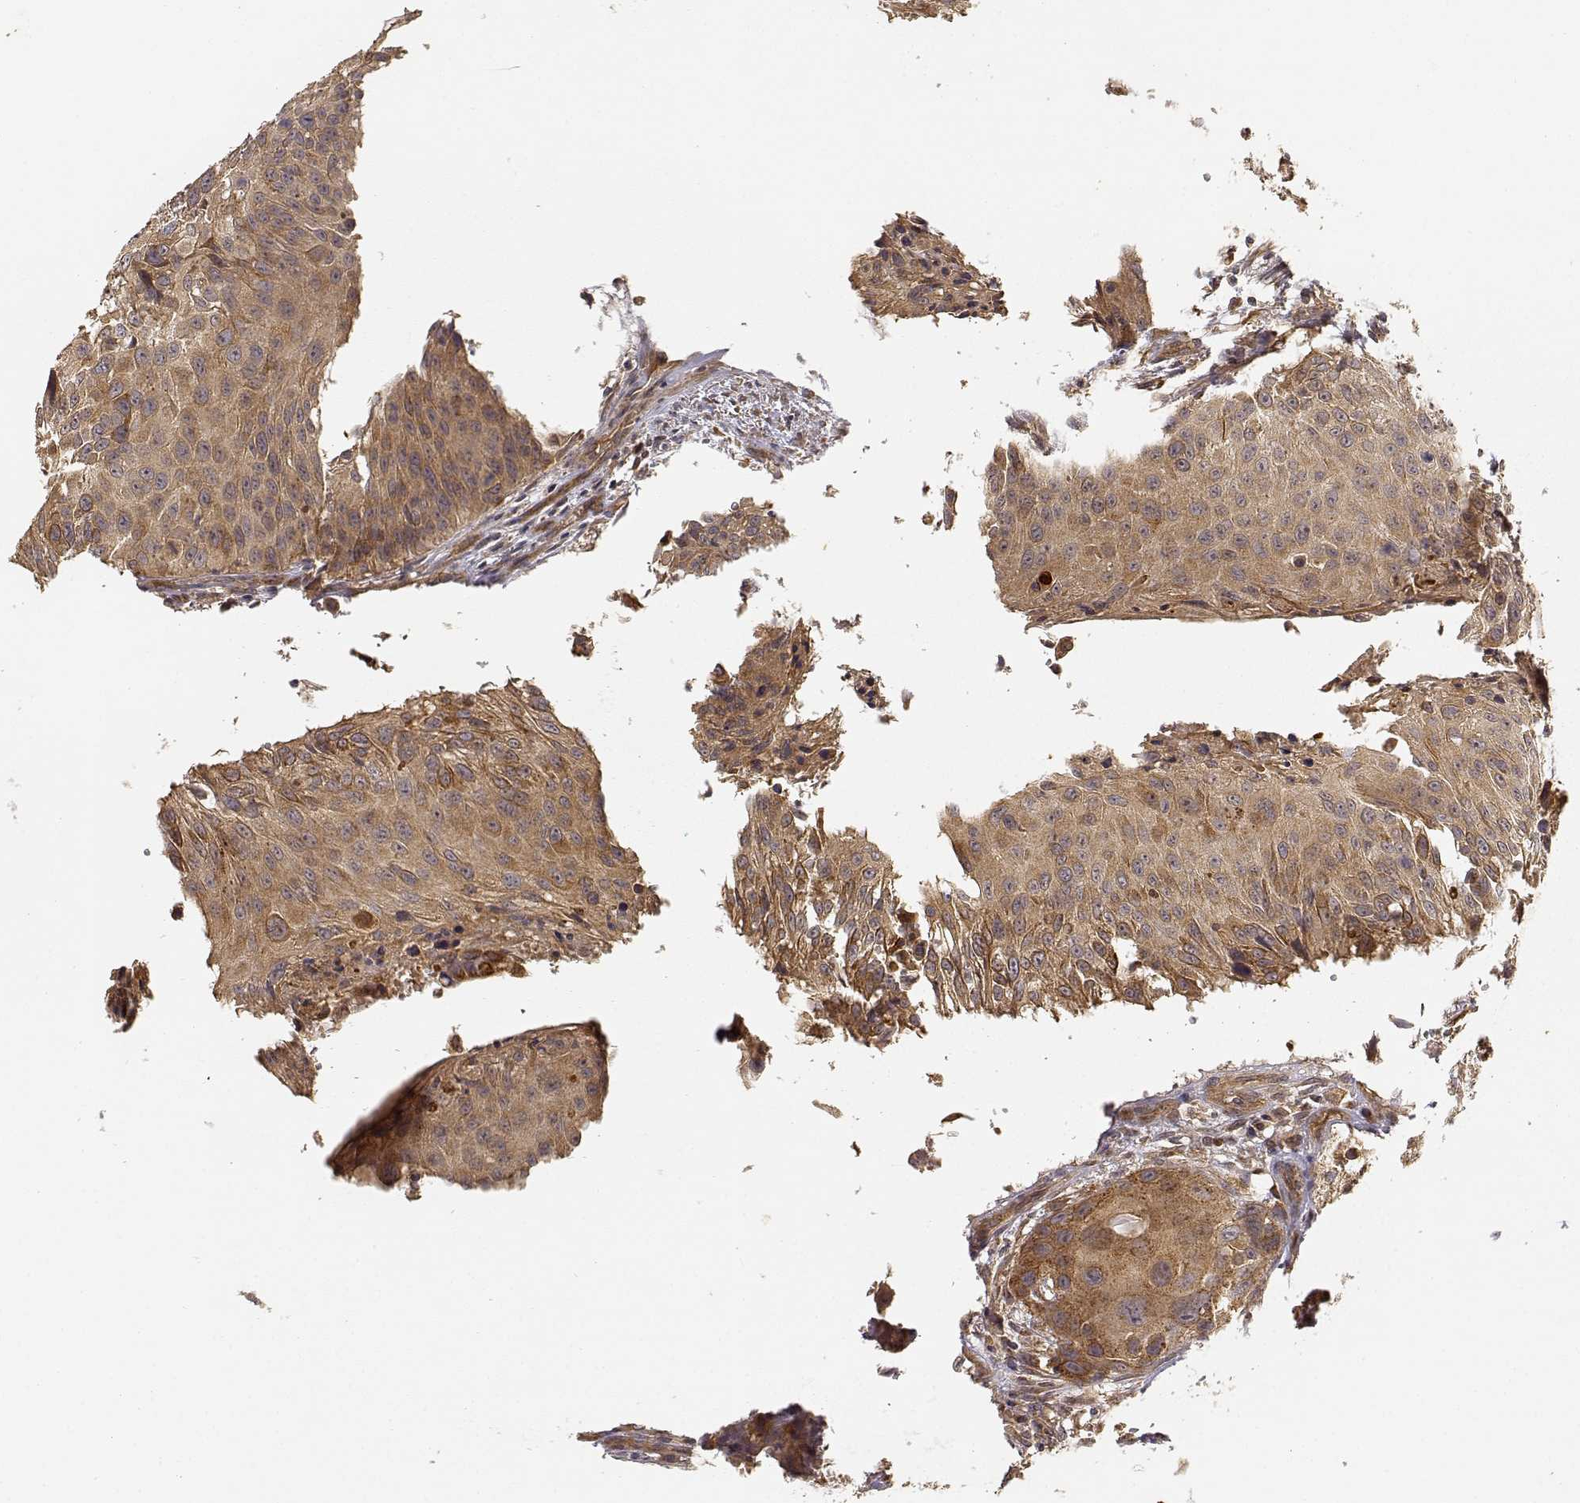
{"staining": {"intensity": "moderate", "quantity": ">75%", "location": "cytoplasmic/membranous"}, "tissue": "urothelial cancer", "cell_type": "Tumor cells", "image_type": "cancer", "snomed": [{"axis": "morphology", "description": "Urothelial carcinoma, NOS"}, {"axis": "topography", "description": "Urinary bladder"}], "caption": "This histopathology image displays immunohistochemistry (IHC) staining of transitional cell carcinoma, with medium moderate cytoplasmic/membranous staining in approximately >75% of tumor cells.", "gene": "CDK5RAP2", "patient": {"sex": "male", "age": 55}}